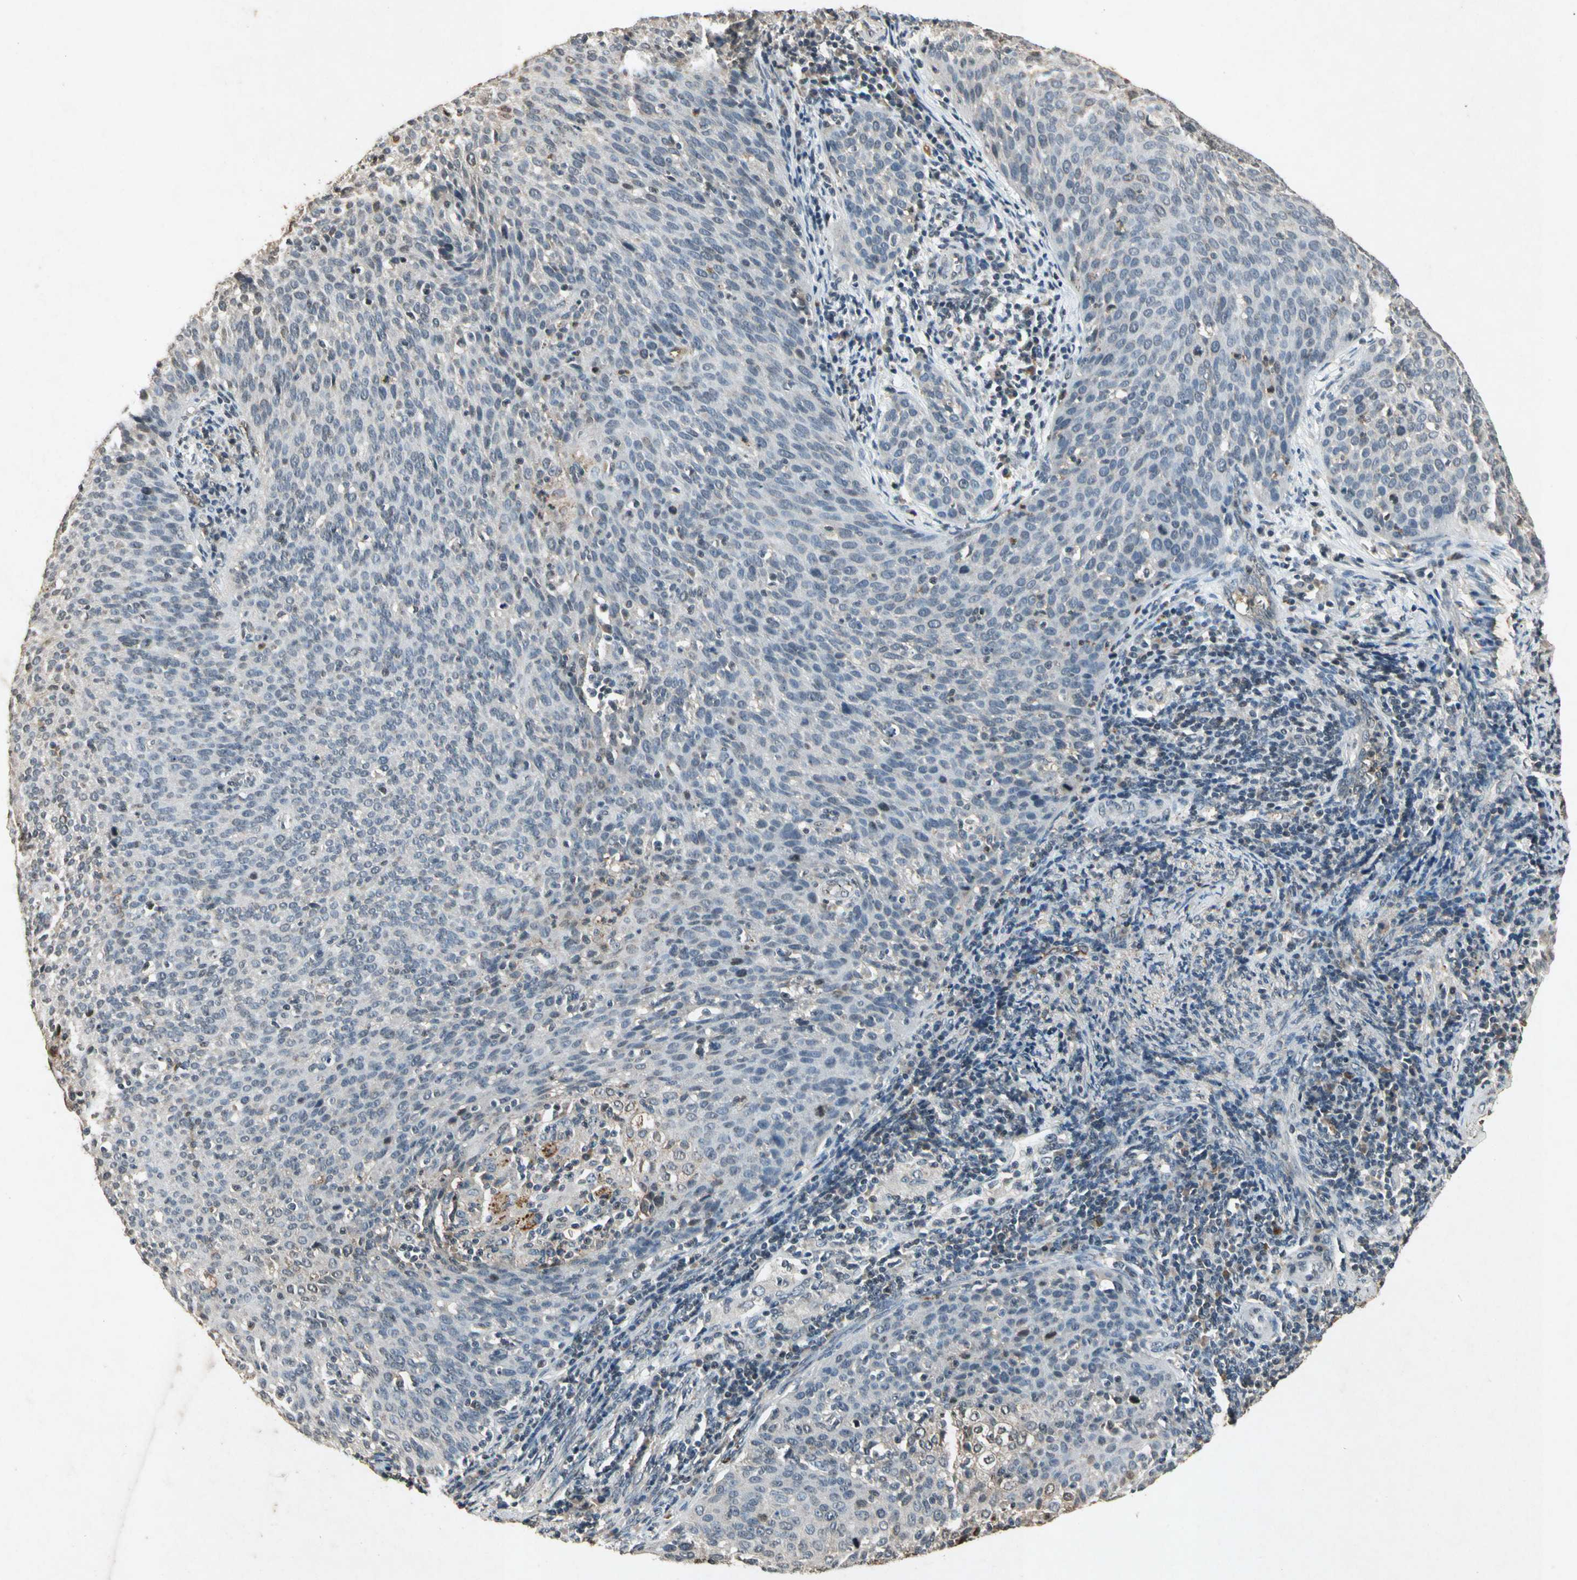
{"staining": {"intensity": "negative", "quantity": "none", "location": "none"}, "tissue": "cervical cancer", "cell_type": "Tumor cells", "image_type": "cancer", "snomed": [{"axis": "morphology", "description": "Squamous cell carcinoma, NOS"}, {"axis": "topography", "description": "Cervix"}], "caption": "DAB immunohistochemical staining of human squamous cell carcinoma (cervical) displays no significant expression in tumor cells. Brightfield microscopy of immunohistochemistry stained with DAB (brown) and hematoxylin (blue), captured at high magnification.", "gene": "CP", "patient": {"sex": "female", "age": 38}}